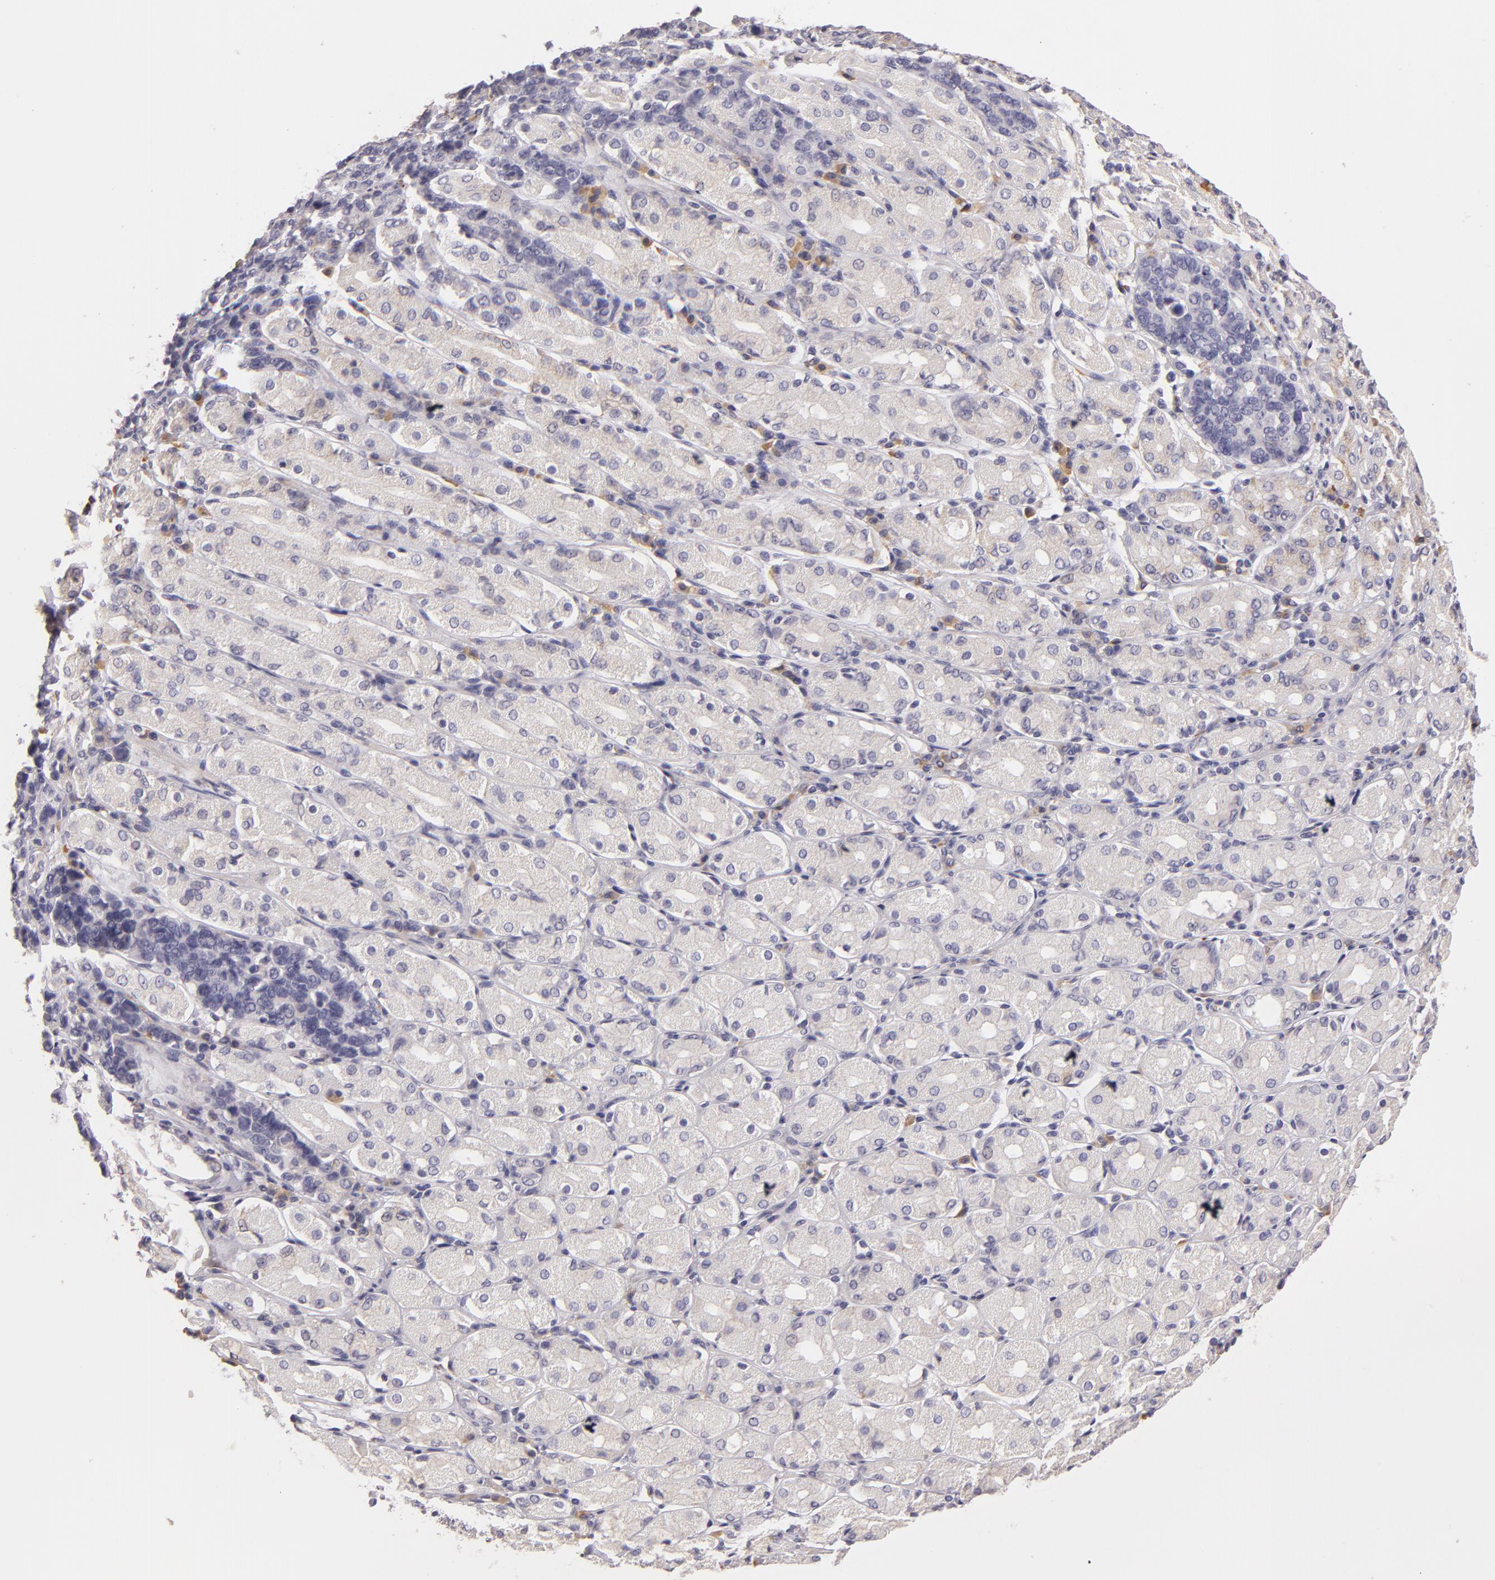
{"staining": {"intensity": "moderate", "quantity": "<25%", "location": "cytoplasmic/membranous"}, "tissue": "stomach cancer", "cell_type": "Tumor cells", "image_type": "cancer", "snomed": [{"axis": "morphology", "description": "Adenocarcinoma, NOS"}, {"axis": "topography", "description": "Stomach, upper"}], "caption": "Protein analysis of stomach cancer tissue reveals moderate cytoplasmic/membranous positivity in approximately <25% of tumor cells.", "gene": "TLR8", "patient": {"sex": "male", "age": 71}}